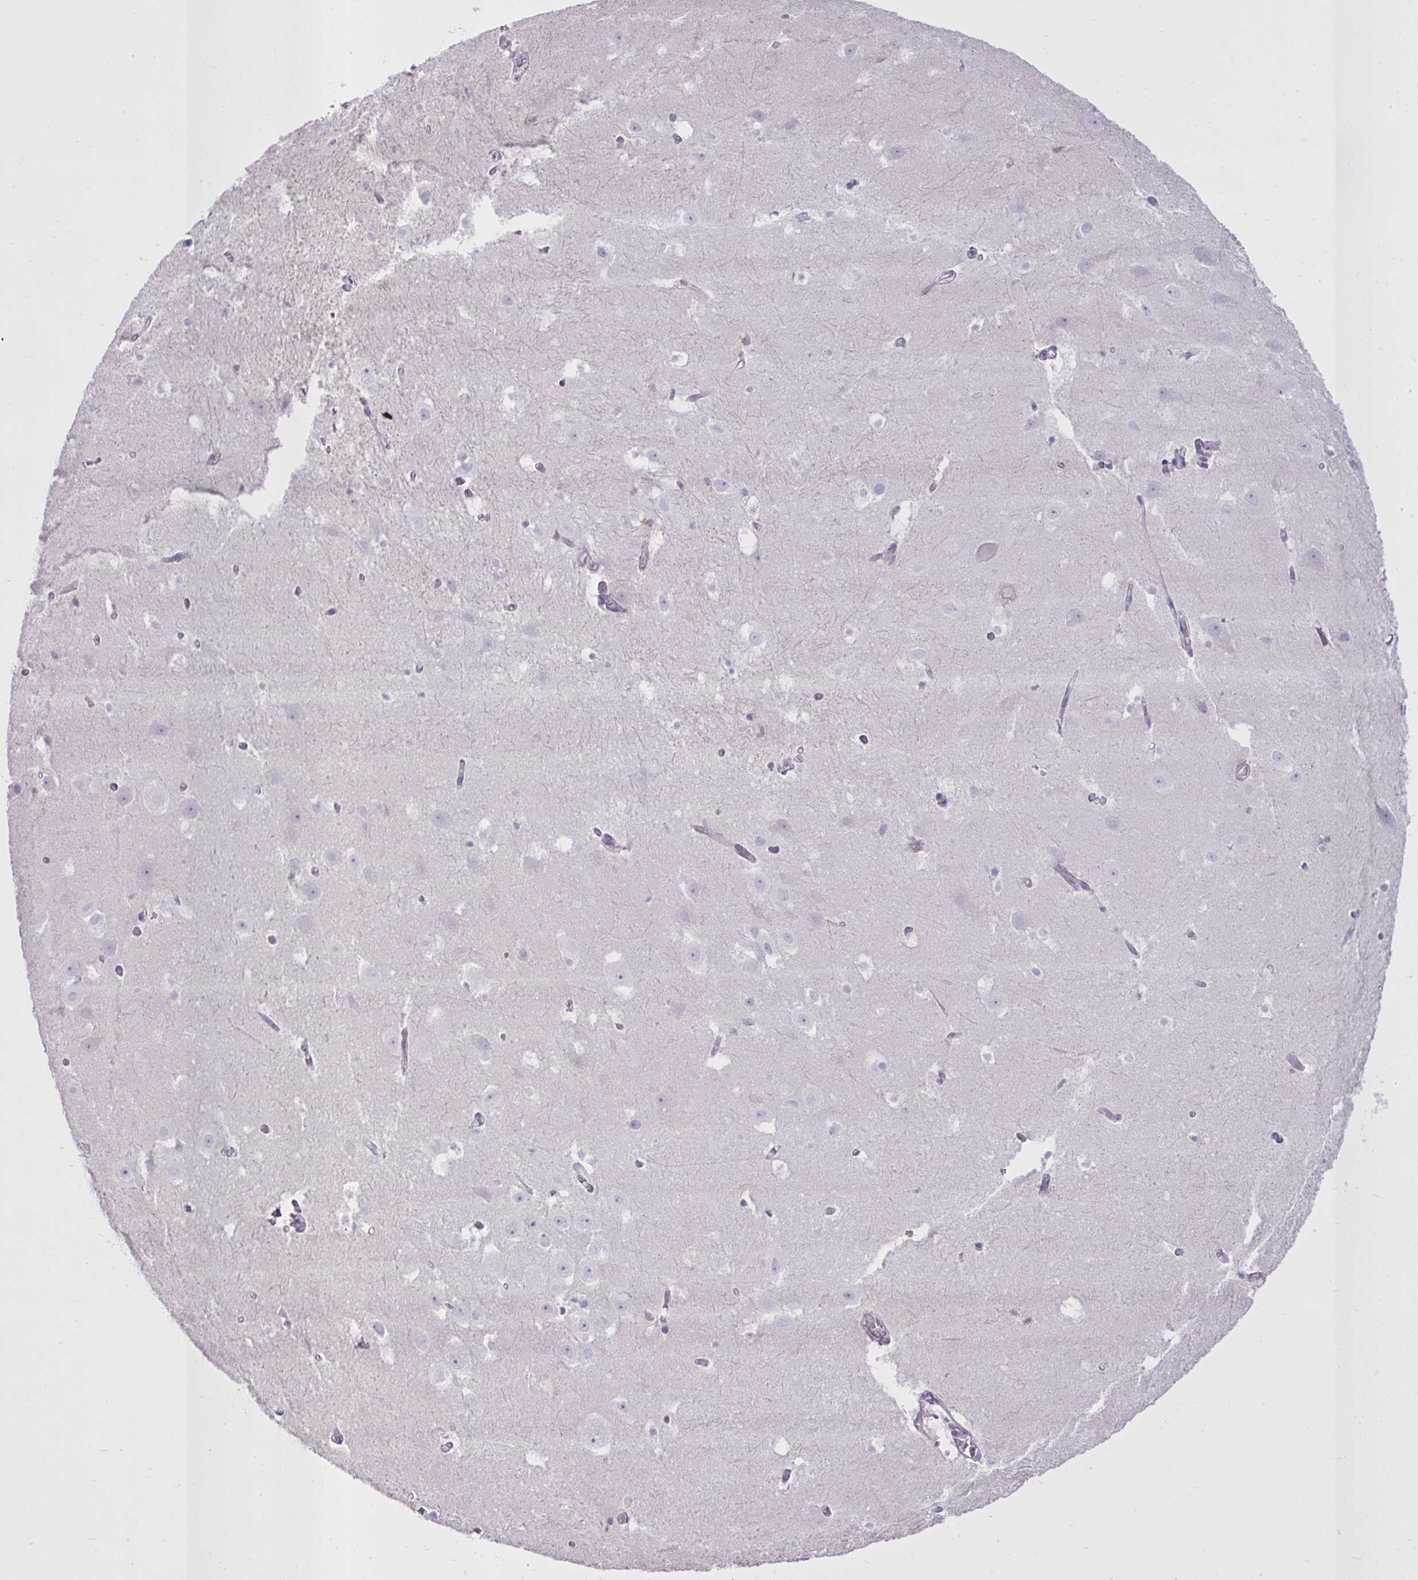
{"staining": {"intensity": "negative", "quantity": "none", "location": "none"}, "tissue": "hippocampus", "cell_type": "Glial cells", "image_type": "normal", "snomed": [{"axis": "morphology", "description": "Normal tissue, NOS"}, {"axis": "topography", "description": "Hippocampus"}], "caption": "A high-resolution histopathology image shows IHC staining of benign hippocampus, which reveals no significant positivity in glial cells.", "gene": "SPAG1", "patient": {"sex": "female", "age": 52}}